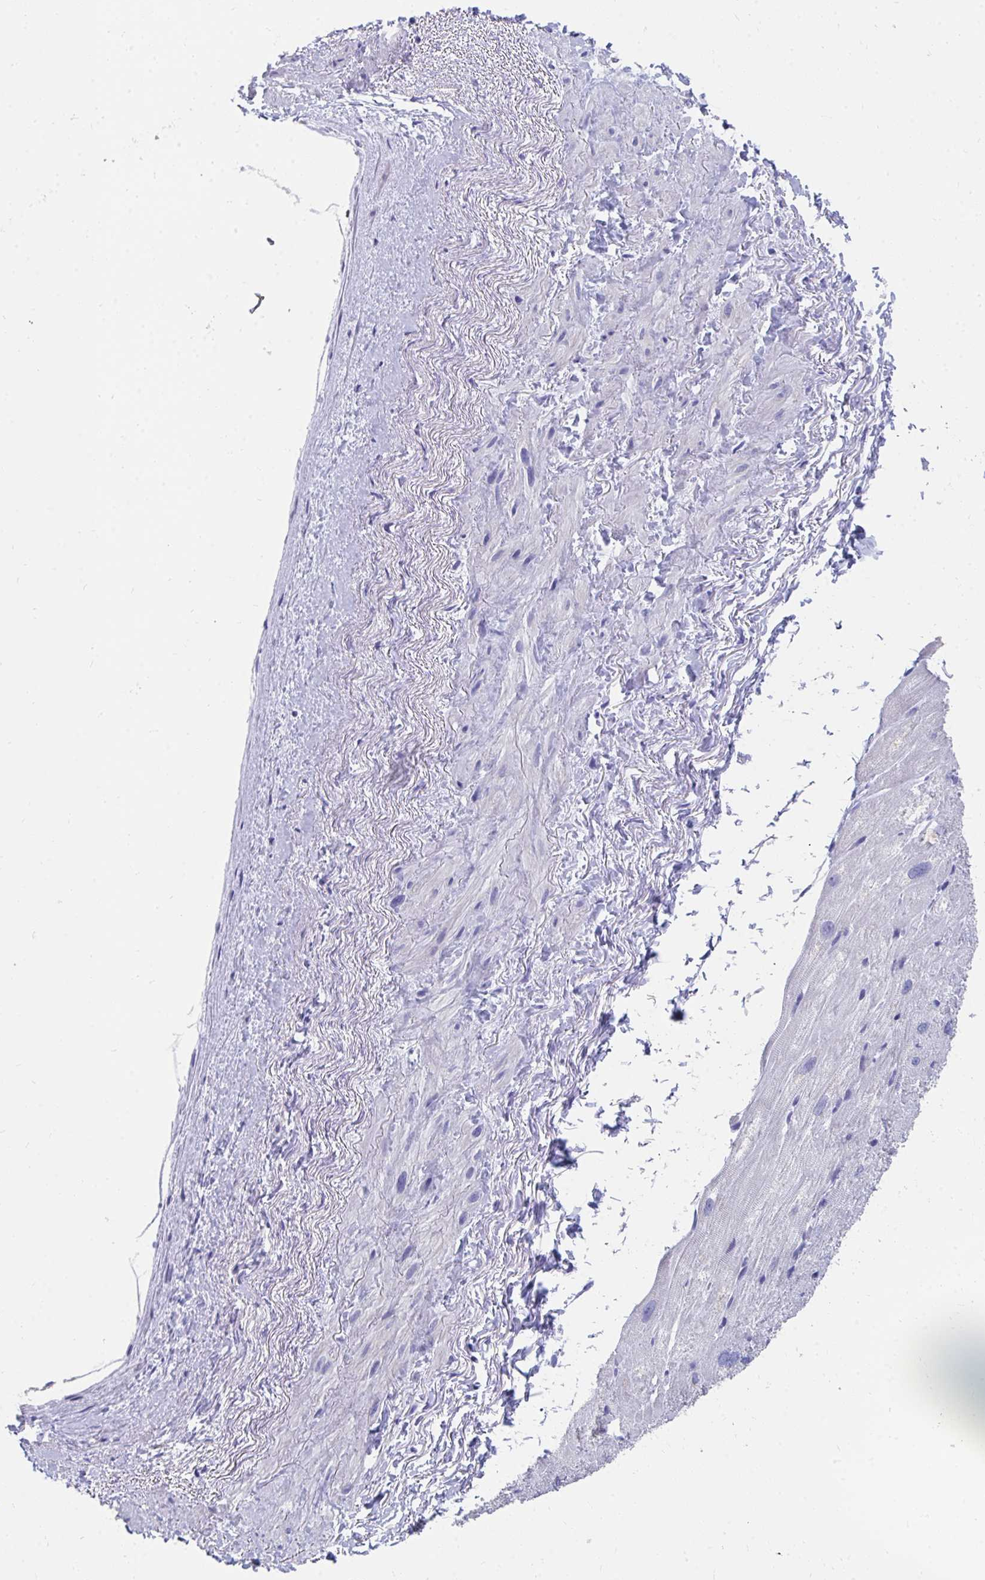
{"staining": {"intensity": "negative", "quantity": "none", "location": "none"}, "tissue": "heart muscle", "cell_type": "Cardiomyocytes", "image_type": "normal", "snomed": [{"axis": "morphology", "description": "Normal tissue, NOS"}, {"axis": "topography", "description": "Heart"}], "caption": "DAB (3,3'-diaminobenzidine) immunohistochemical staining of normal heart muscle exhibits no significant staining in cardiomyocytes. (DAB (3,3'-diaminobenzidine) IHC with hematoxylin counter stain).", "gene": "HGD", "patient": {"sex": "male", "age": 62}}